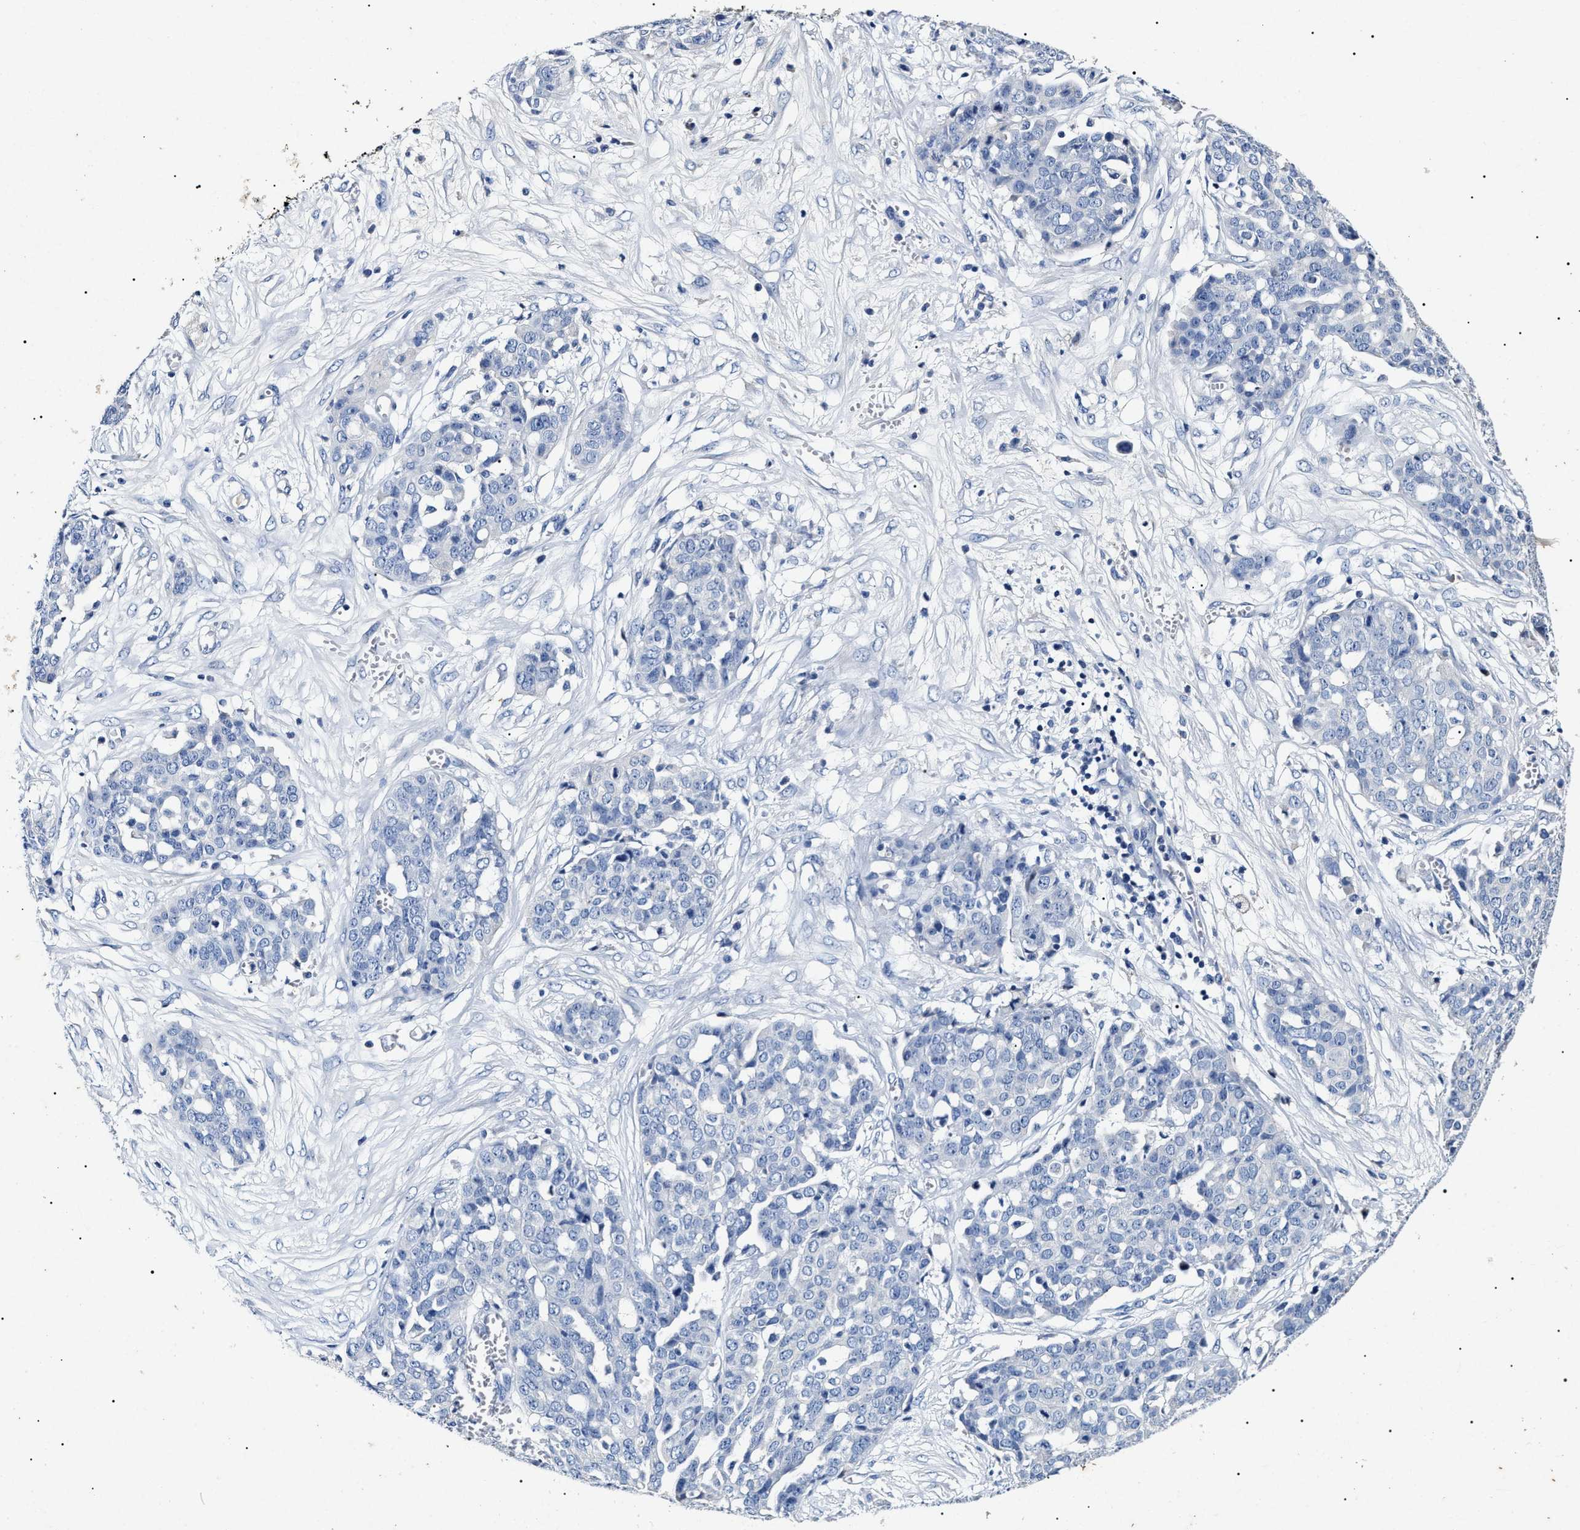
{"staining": {"intensity": "negative", "quantity": "none", "location": "none"}, "tissue": "ovarian cancer", "cell_type": "Tumor cells", "image_type": "cancer", "snomed": [{"axis": "morphology", "description": "Cystadenocarcinoma, serous, NOS"}, {"axis": "topography", "description": "Soft tissue"}, {"axis": "topography", "description": "Ovary"}], "caption": "Ovarian cancer was stained to show a protein in brown. There is no significant expression in tumor cells.", "gene": "LRRC8E", "patient": {"sex": "female", "age": 57}}